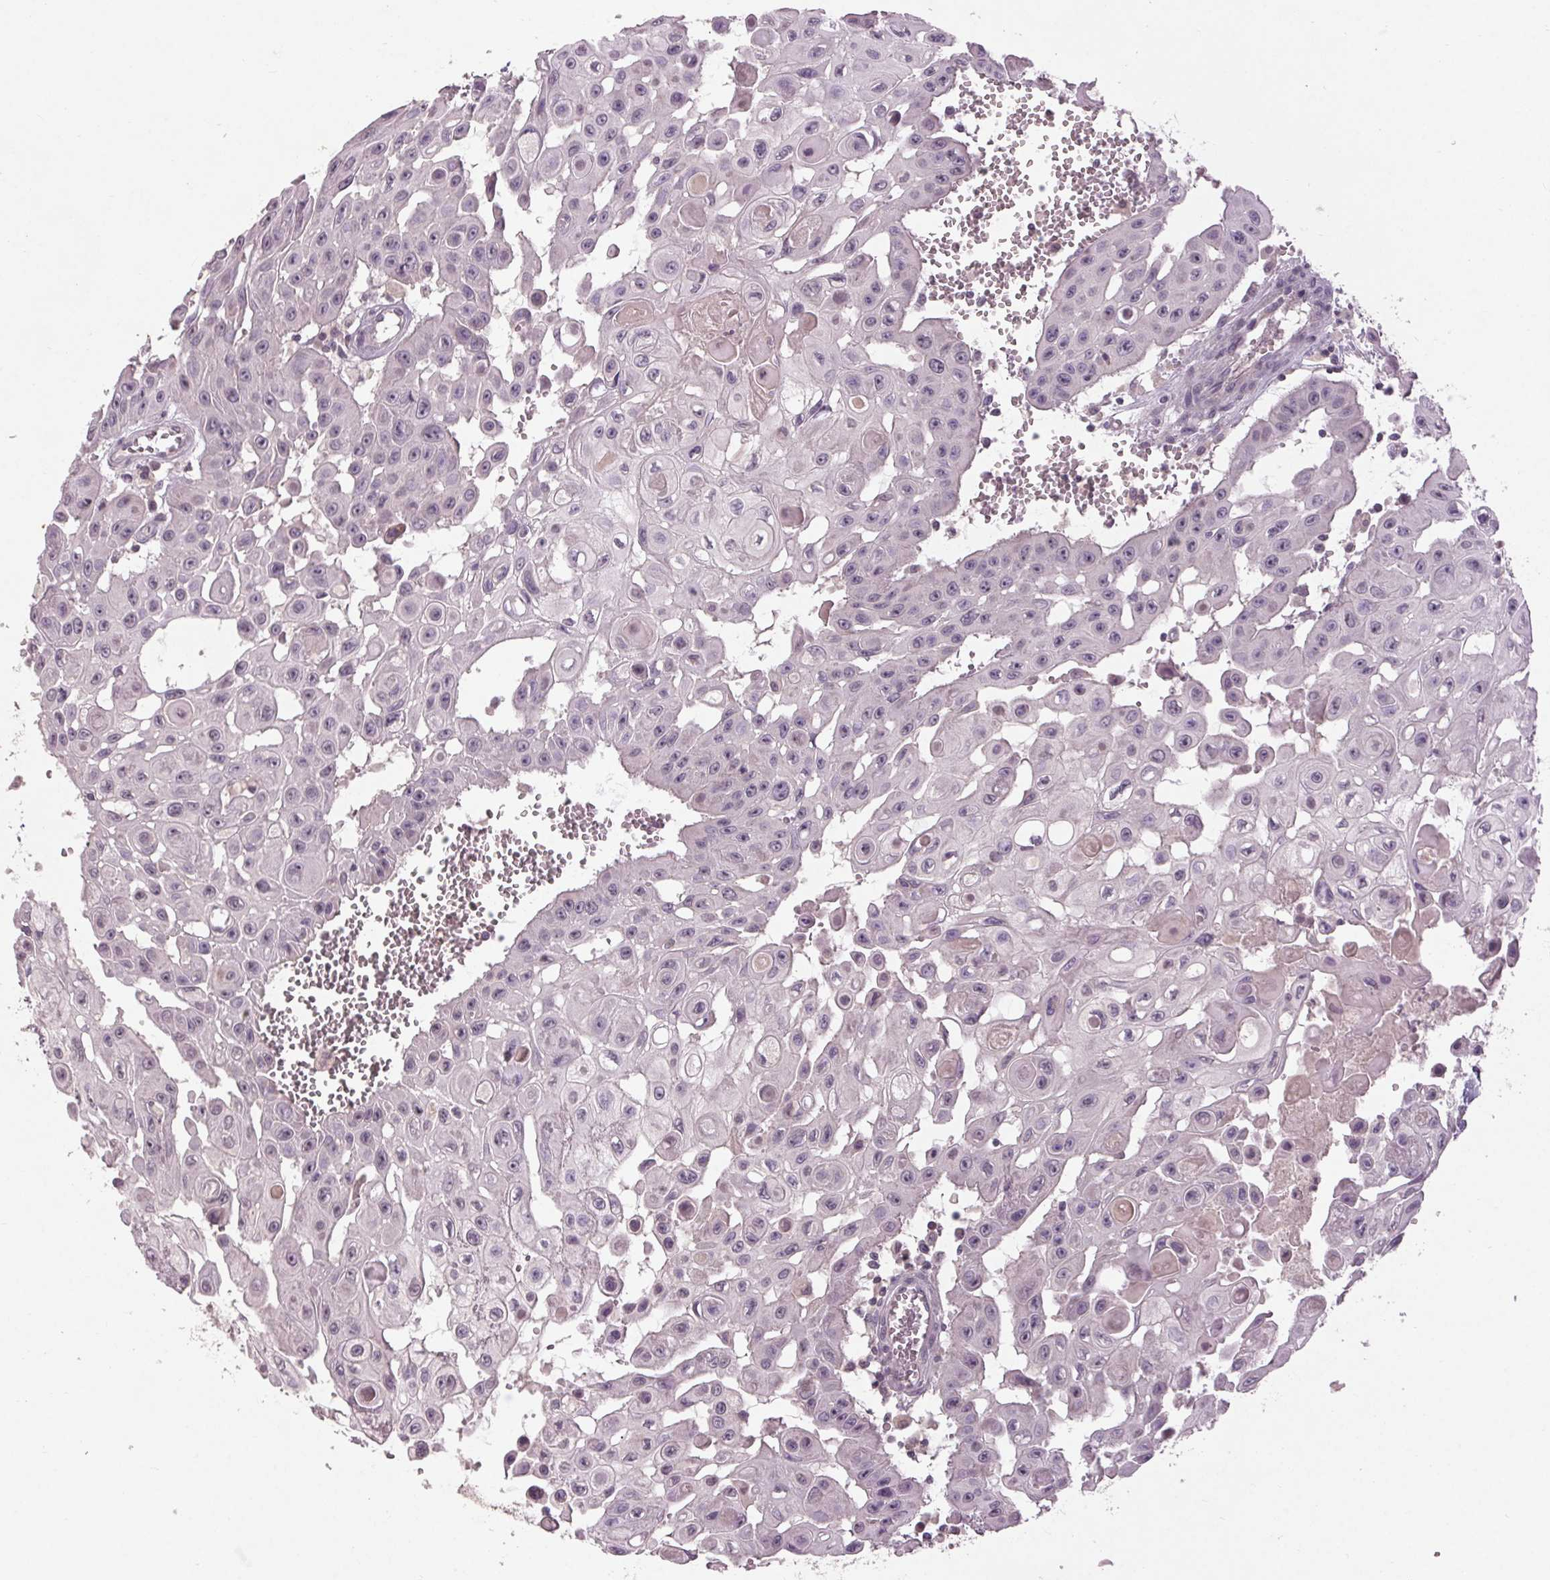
{"staining": {"intensity": "negative", "quantity": "none", "location": "none"}, "tissue": "head and neck cancer", "cell_type": "Tumor cells", "image_type": "cancer", "snomed": [{"axis": "morphology", "description": "Adenocarcinoma, NOS"}, {"axis": "topography", "description": "Head-Neck"}], "caption": "An image of human head and neck cancer is negative for staining in tumor cells.", "gene": "KLRC3", "patient": {"sex": "male", "age": 73}}